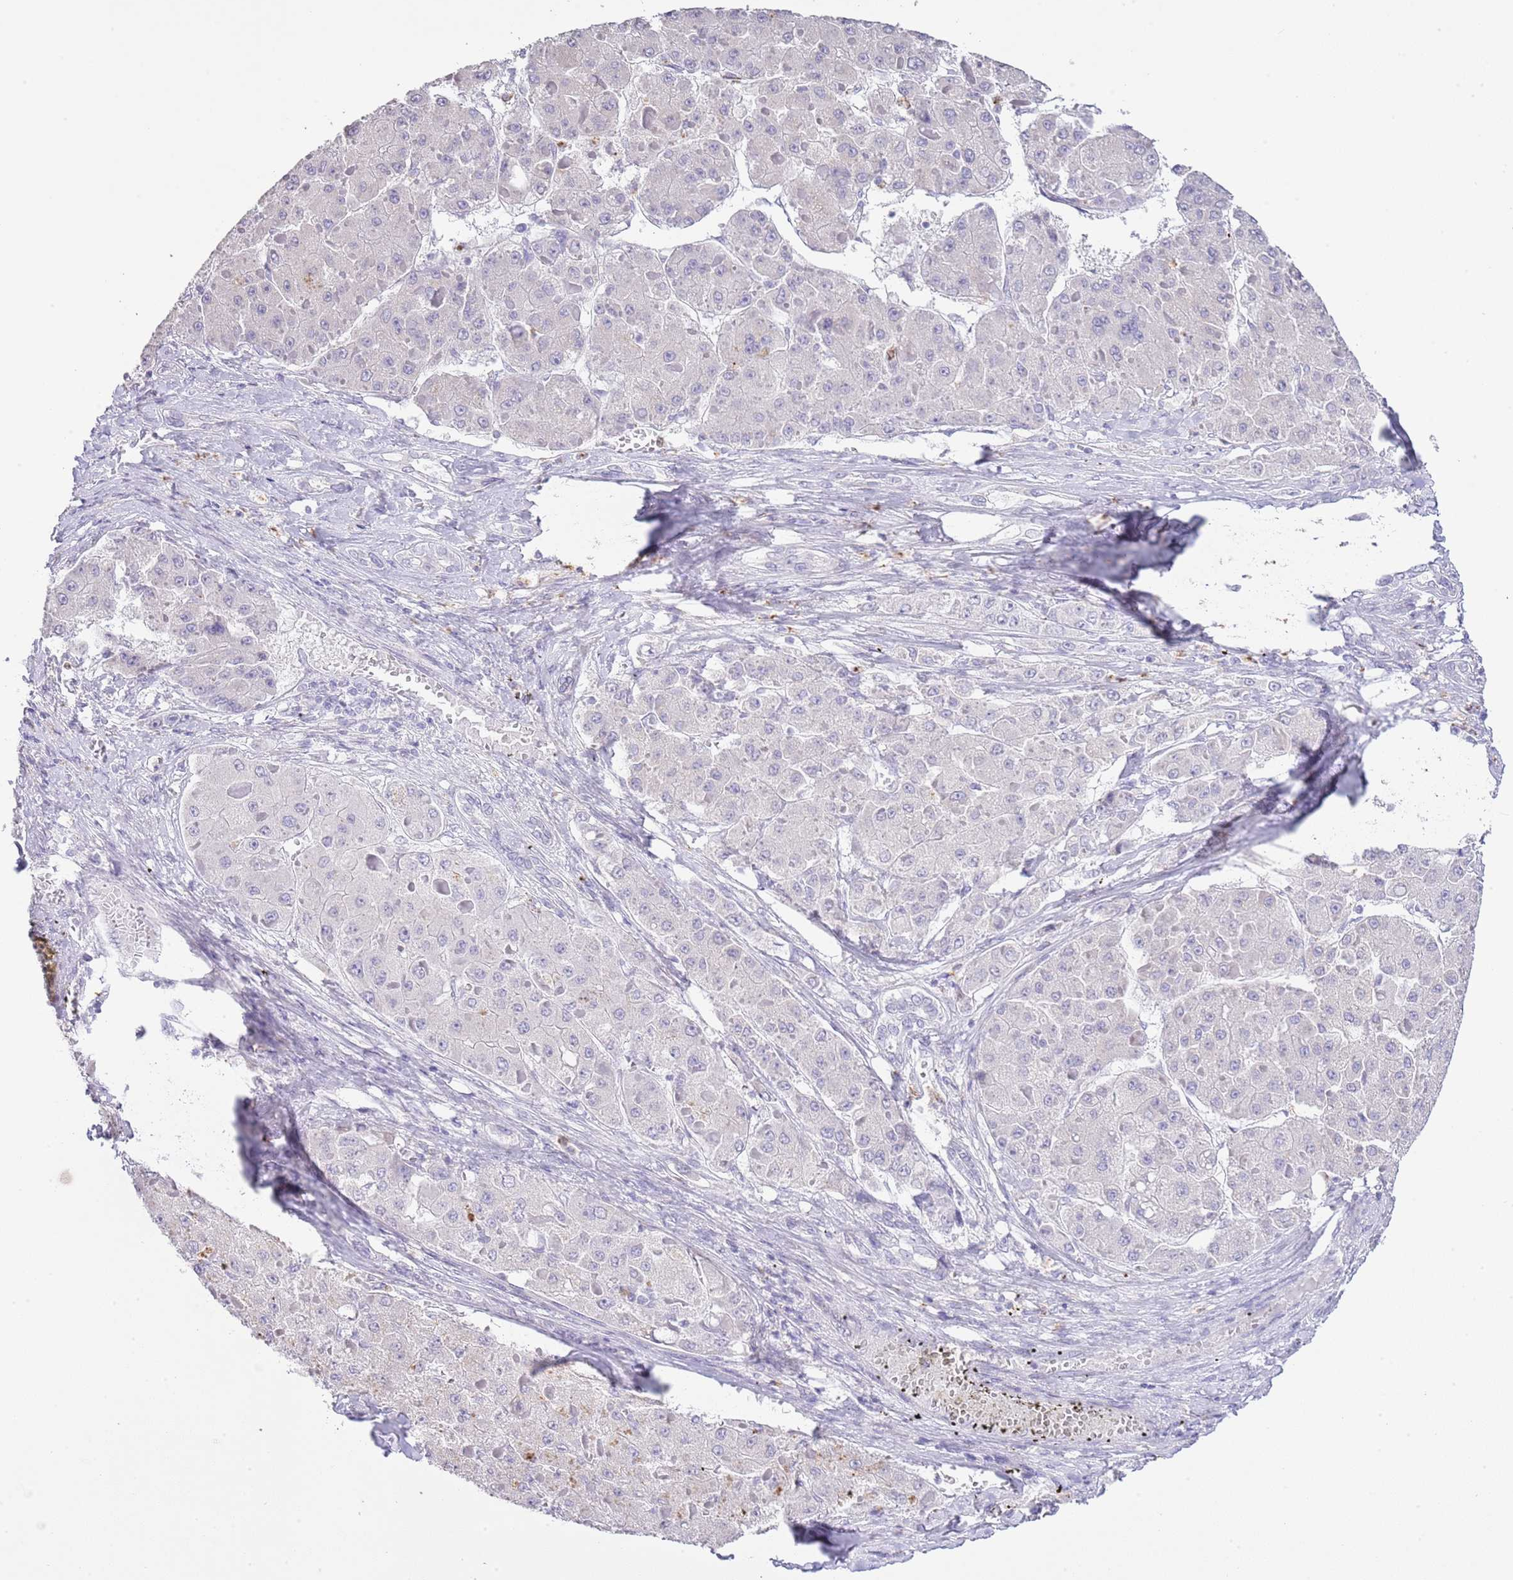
{"staining": {"intensity": "negative", "quantity": "none", "location": "none"}, "tissue": "liver cancer", "cell_type": "Tumor cells", "image_type": "cancer", "snomed": [{"axis": "morphology", "description": "Carcinoma, Hepatocellular, NOS"}, {"axis": "topography", "description": "Liver"}], "caption": "A high-resolution photomicrograph shows immunohistochemistry staining of liver hepatocellular carcinoma, which reveals no significant staining in tumor cells.", "gene": "OR2Z1", "patient": {"sex": "female", "age": 73}}